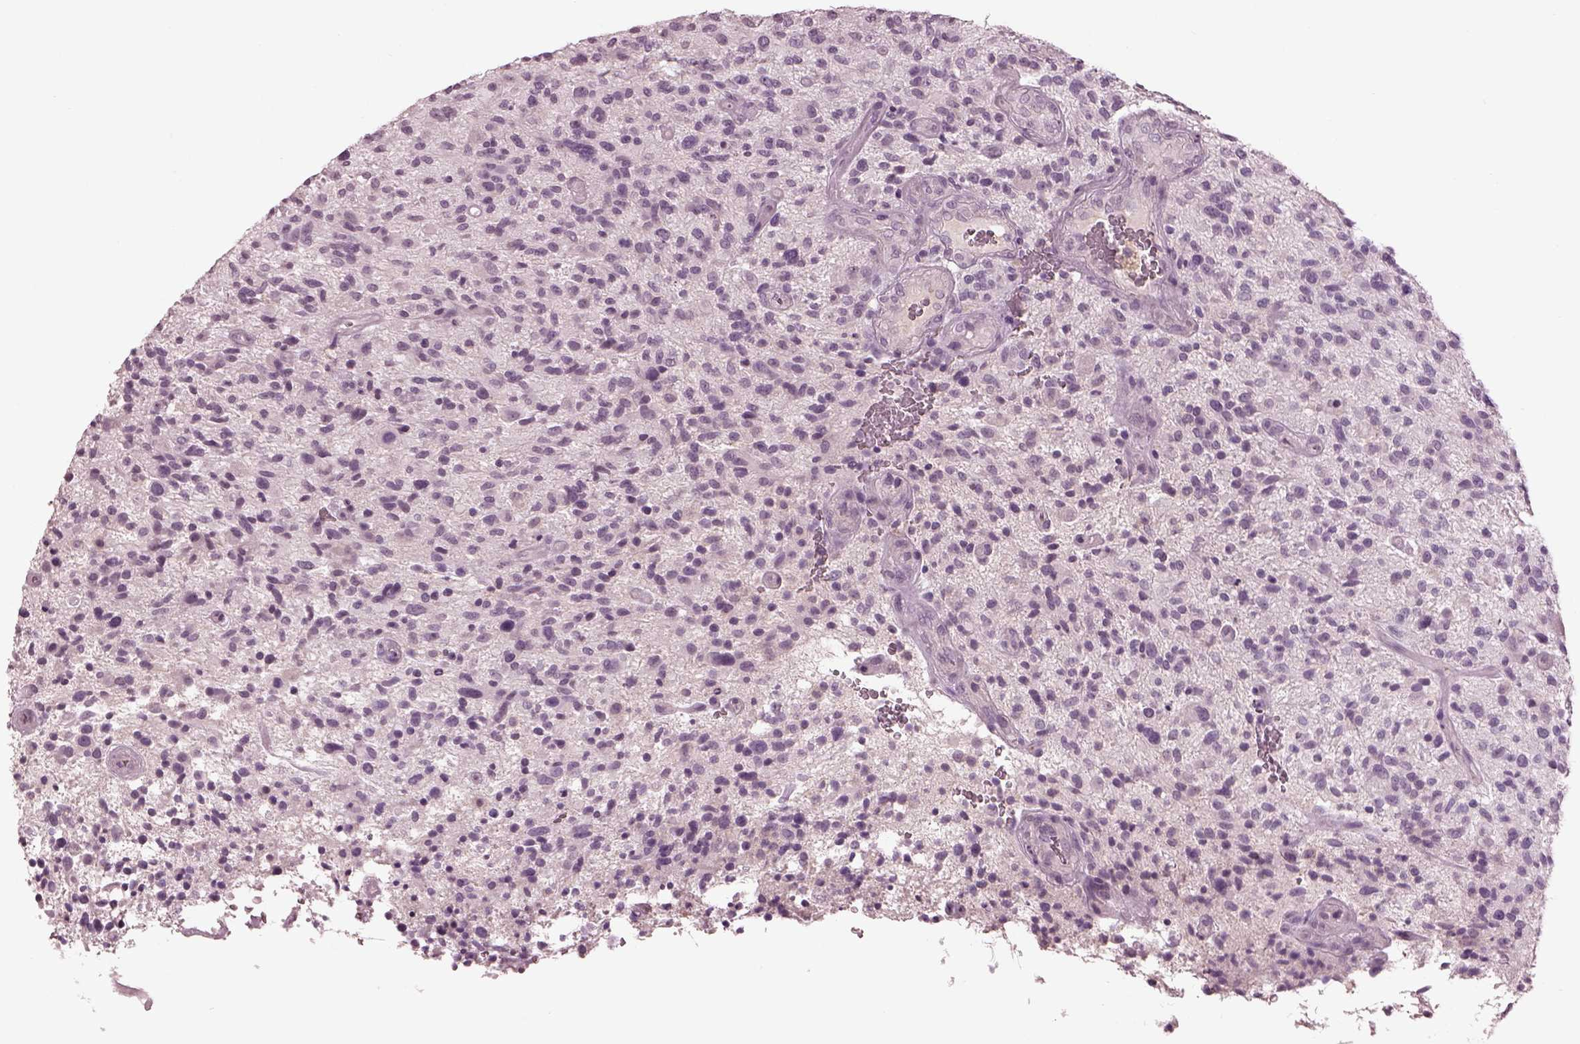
{"staining": {"intensity": "negative", "quantity": "none", "location": "none"}, "tissue": "glioma", "cell_type": "Tumor cells", "image_type": "cancer", "snomed": [{"axis": "morphology", "description": "Glioma, malignant, High grade"}, {"axis": "topography", "description": "Brain"}], "caption": "Malignant glioma (high-grade) stained for a protein using immunohistochemistry demonstrates no staining tumor cells.", "gene": "PACRG", "patient": {"sex": "male", "age": 47}}